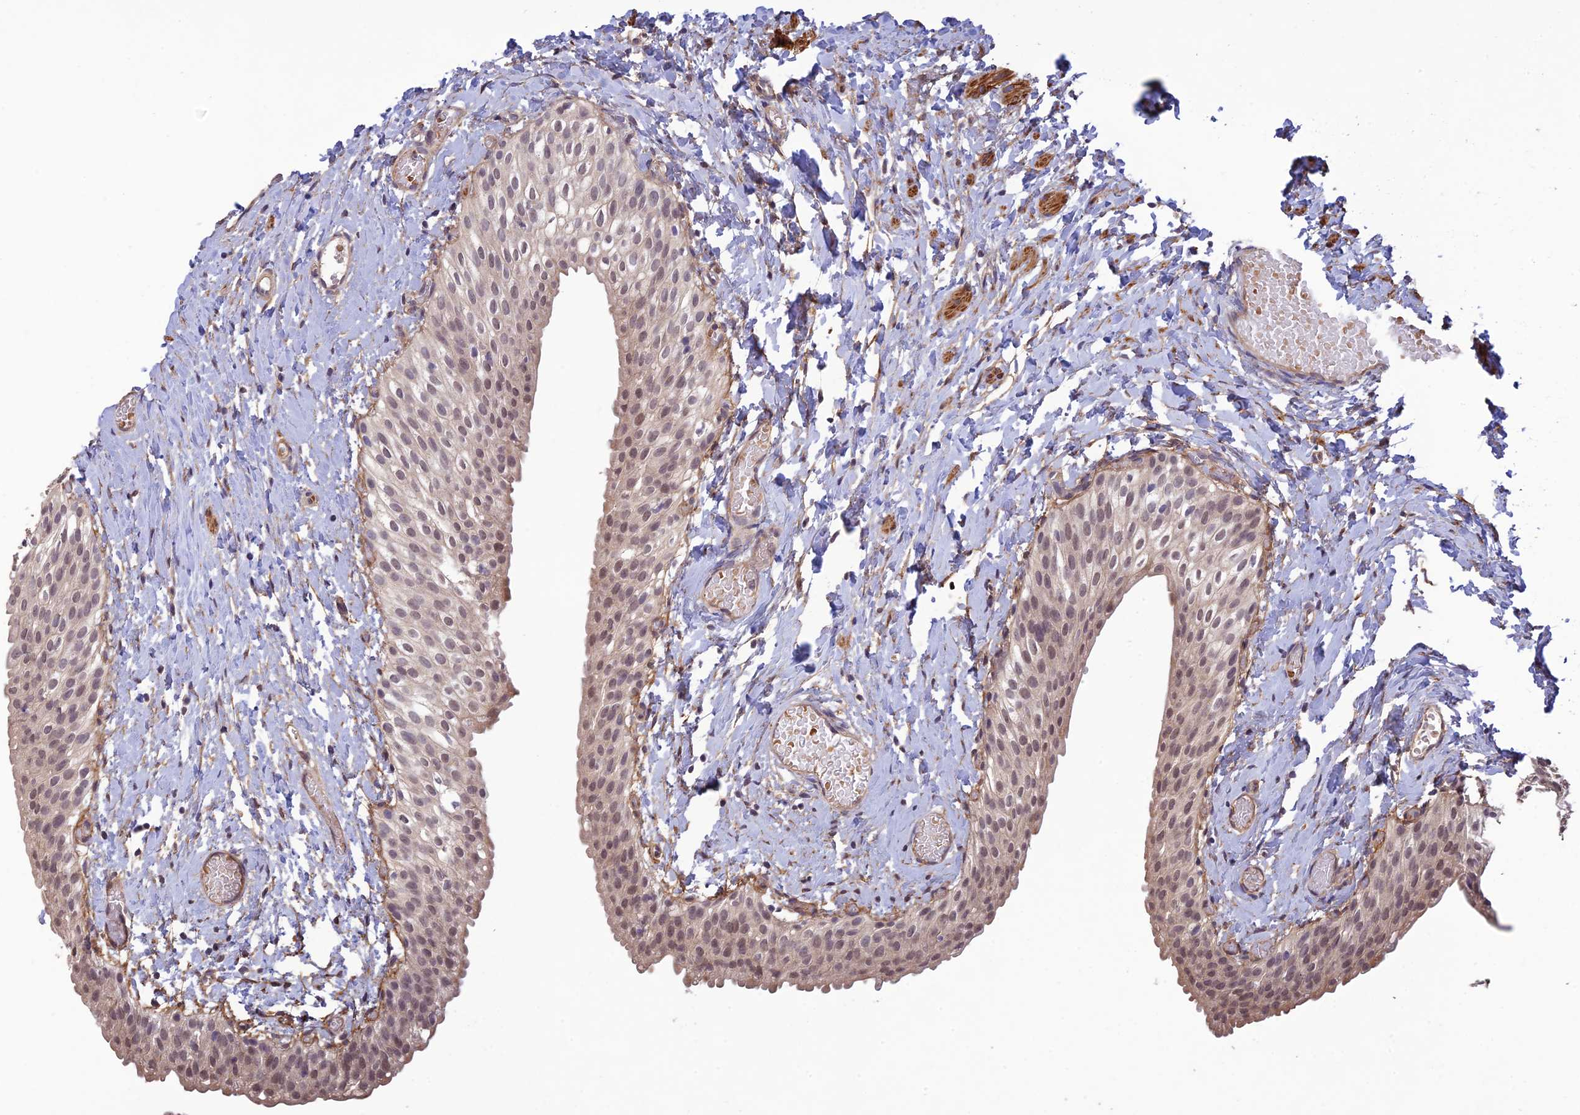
{"staining": {"intensity": "weak", "quantity": "25%-75%", "location": "nuclear"}, "tissue": "urinary bladder", "cell_type": "Urothelial cells", "image_type": "normal", "snomed": [{"axis": "morphology", "description": "Normal tissue, NOS"}, {"axis": "topography", "description": "Urinary bladder"}], "caption": "DAB immunohistochemical staining of benign human urinary bladder displays weak nuclear protein staining in approximately 25%-75% of urothelial cells.", "gene": "PAGR1", "patient": {"sex": "male", "age": 1}}